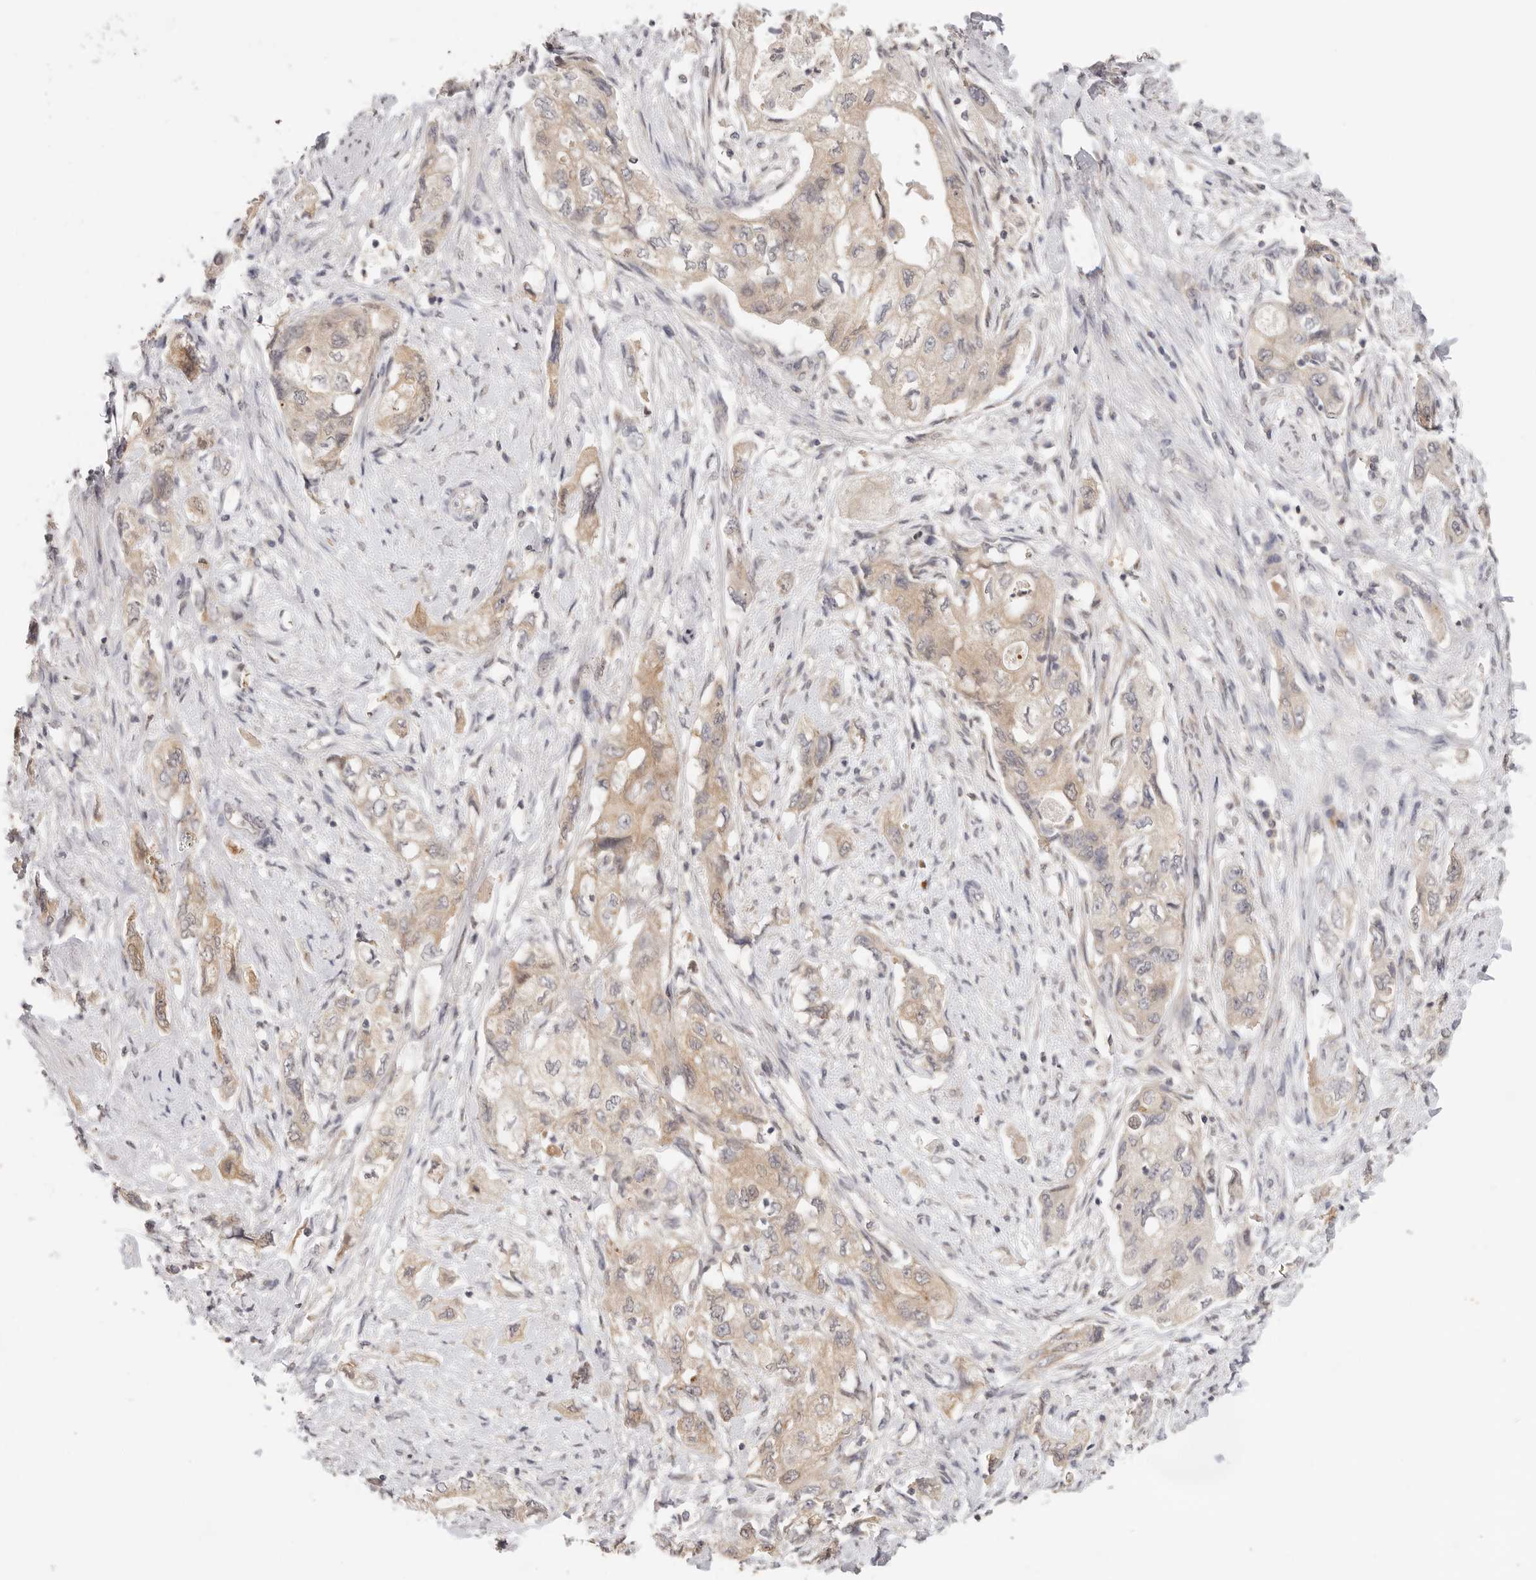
{"staining": {"intensity": "weak", "quantity": ">75%", "location": "cytoplasmic/membranous"}, "tissue": "pancreatic cancer", "cell_type": "Tumor cells", "image_type": "cancer", "snomed": [{"axis": "morphology", "description": "Adenocarcinoma, NOS"}, {"axis": "topography", "description": "Pancreas"}], "caption": "Pancreatic cancer was stained to show a protein in brown. There is low levels of weak cytoplasmic/membranous staining in approximately >75% of tumor cells. Immunohistochemistry stains the protein in brown and the nuclei are stained blue.", "gene": "GGPS1", "patient": {"sex": "female", "age": 73}}